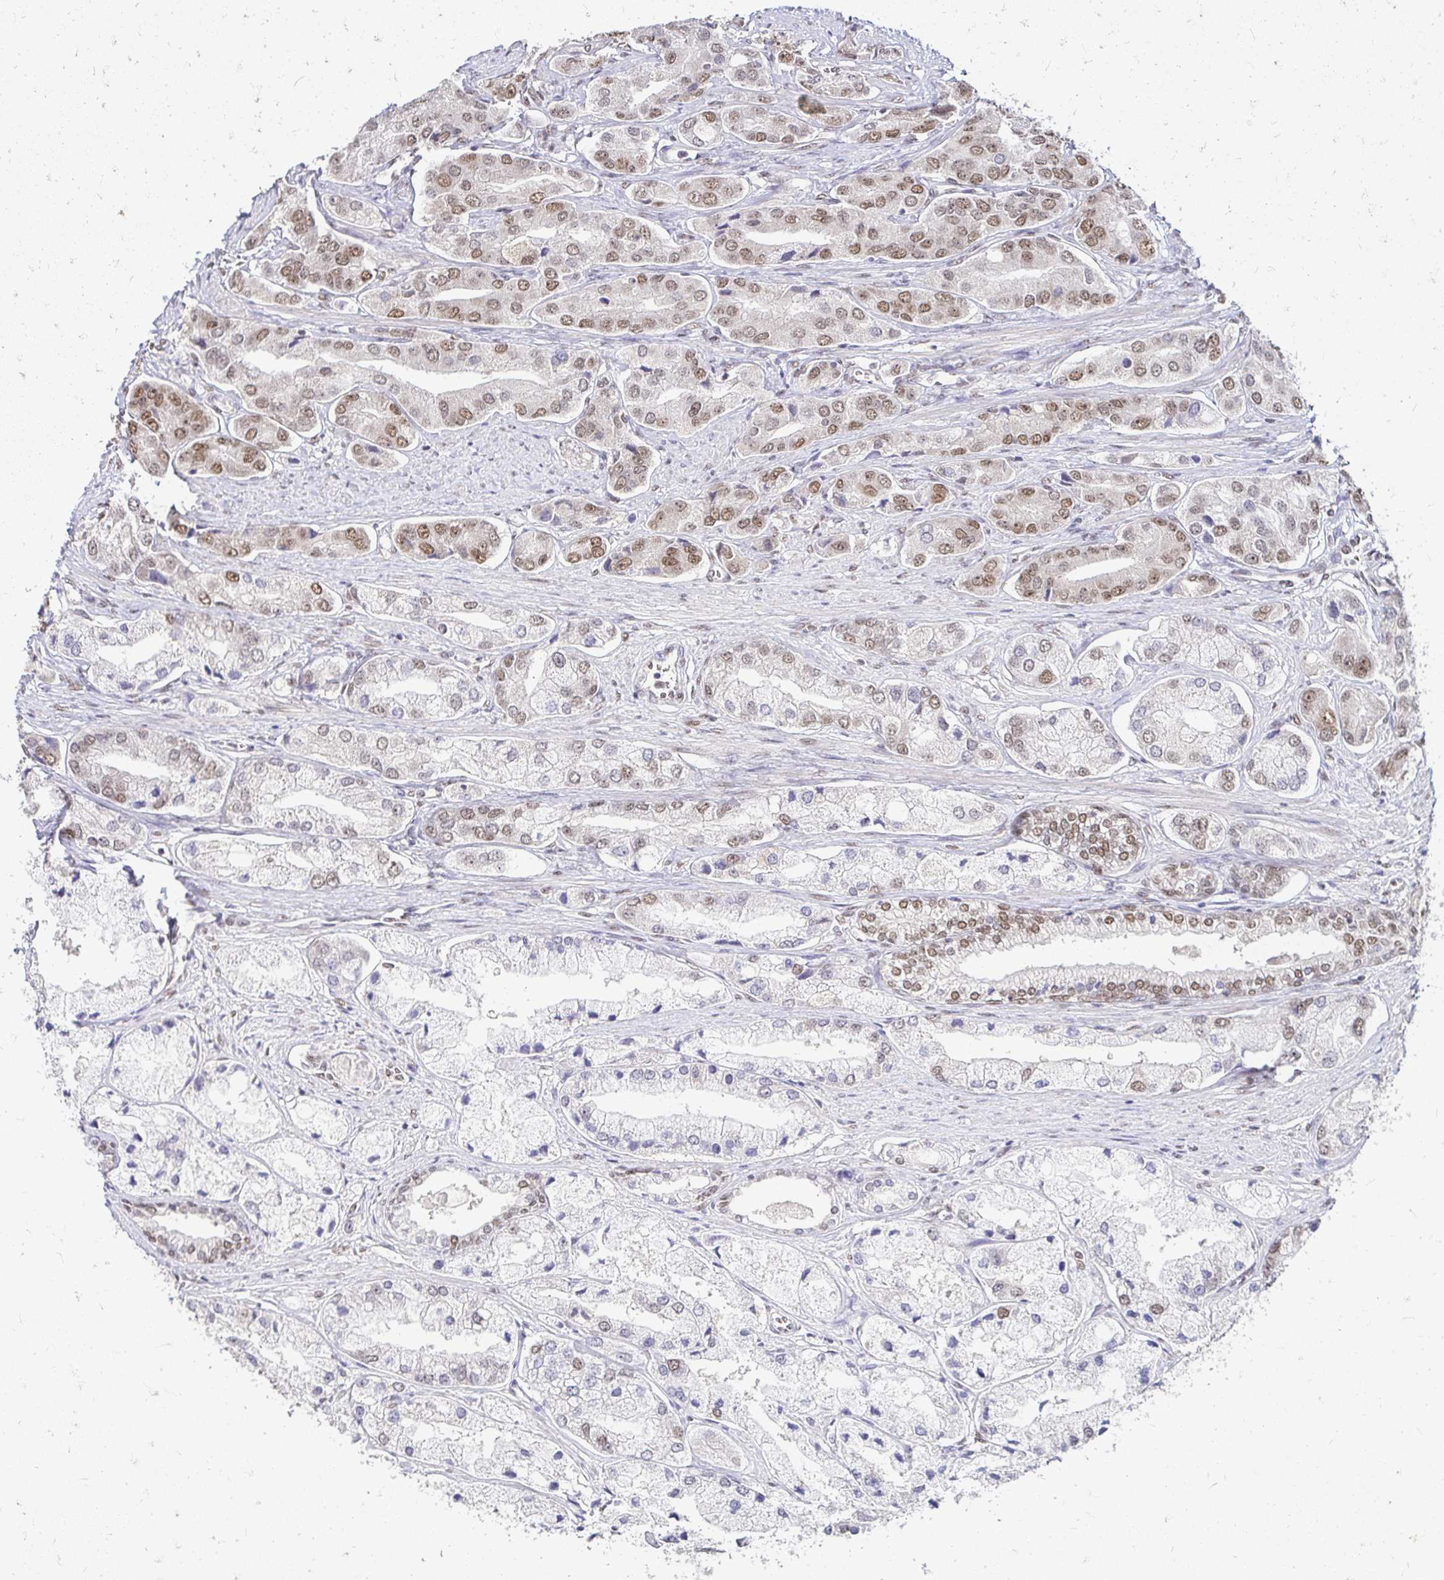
{"staining": {"intensity": "moderate", "quantity": "25%-75%", "location": "nuclear"}, "tissue": "prostate cancer", "cell_type": "Tumor cells", "image_type": "cancer", "snomed": [{"axis": "morphology", "description": "Adenocarcinoma, Low grade"}, {"axis": "topography", "description": "Prostate"}], "caption": "Prostate cancer tissue shows moderate nuclear positivity in approximately 25%-75% of tumor cells", "gene": "RIMS4", "patient": {"sex": "male", "age": 69}}